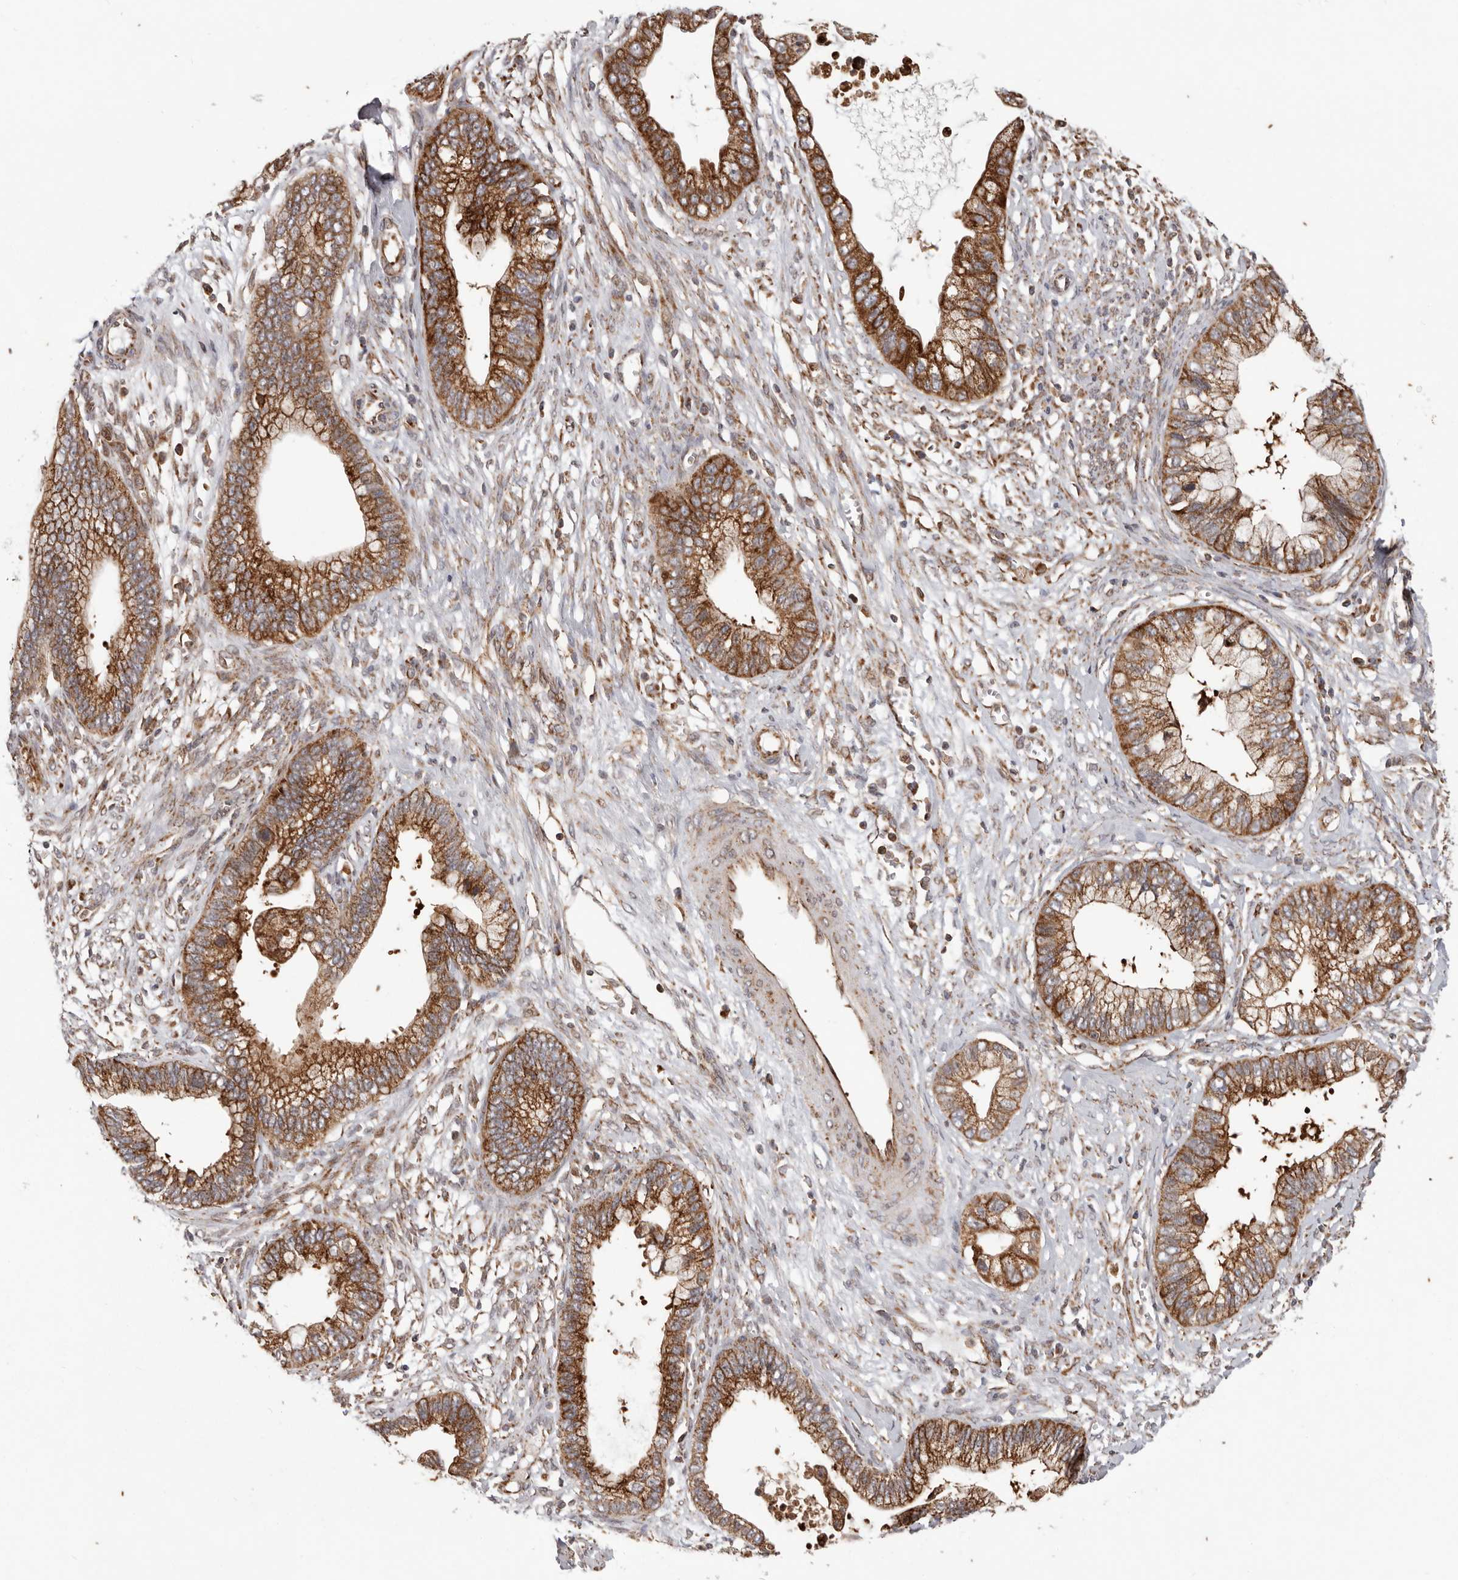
{"staining": {"intensity": "strong", "quantity": ">75%", "location": "cytoplasmic/membranous"}, "tissue": "cervical cancer", "cell_type": "Tumor cells", "image_type": "cancer", "snomed": [{"axis": "morphology", "description": "Adenocarcinoma, NOS"}, {"axis": "topography", "description": "Cervix"}], "caption": "IHC image of neoplastic tissue: cervical cancer (adenocarcinoma) stained using IHC demonstrates high levels of strong protein expression localized specifically in the cytoplasmic/membranous of tumor cells, appearing as a cytoplasmic/membranous brown color.", "gene": "MRPS10", "patient": {"sex": "female", "age": 44}}